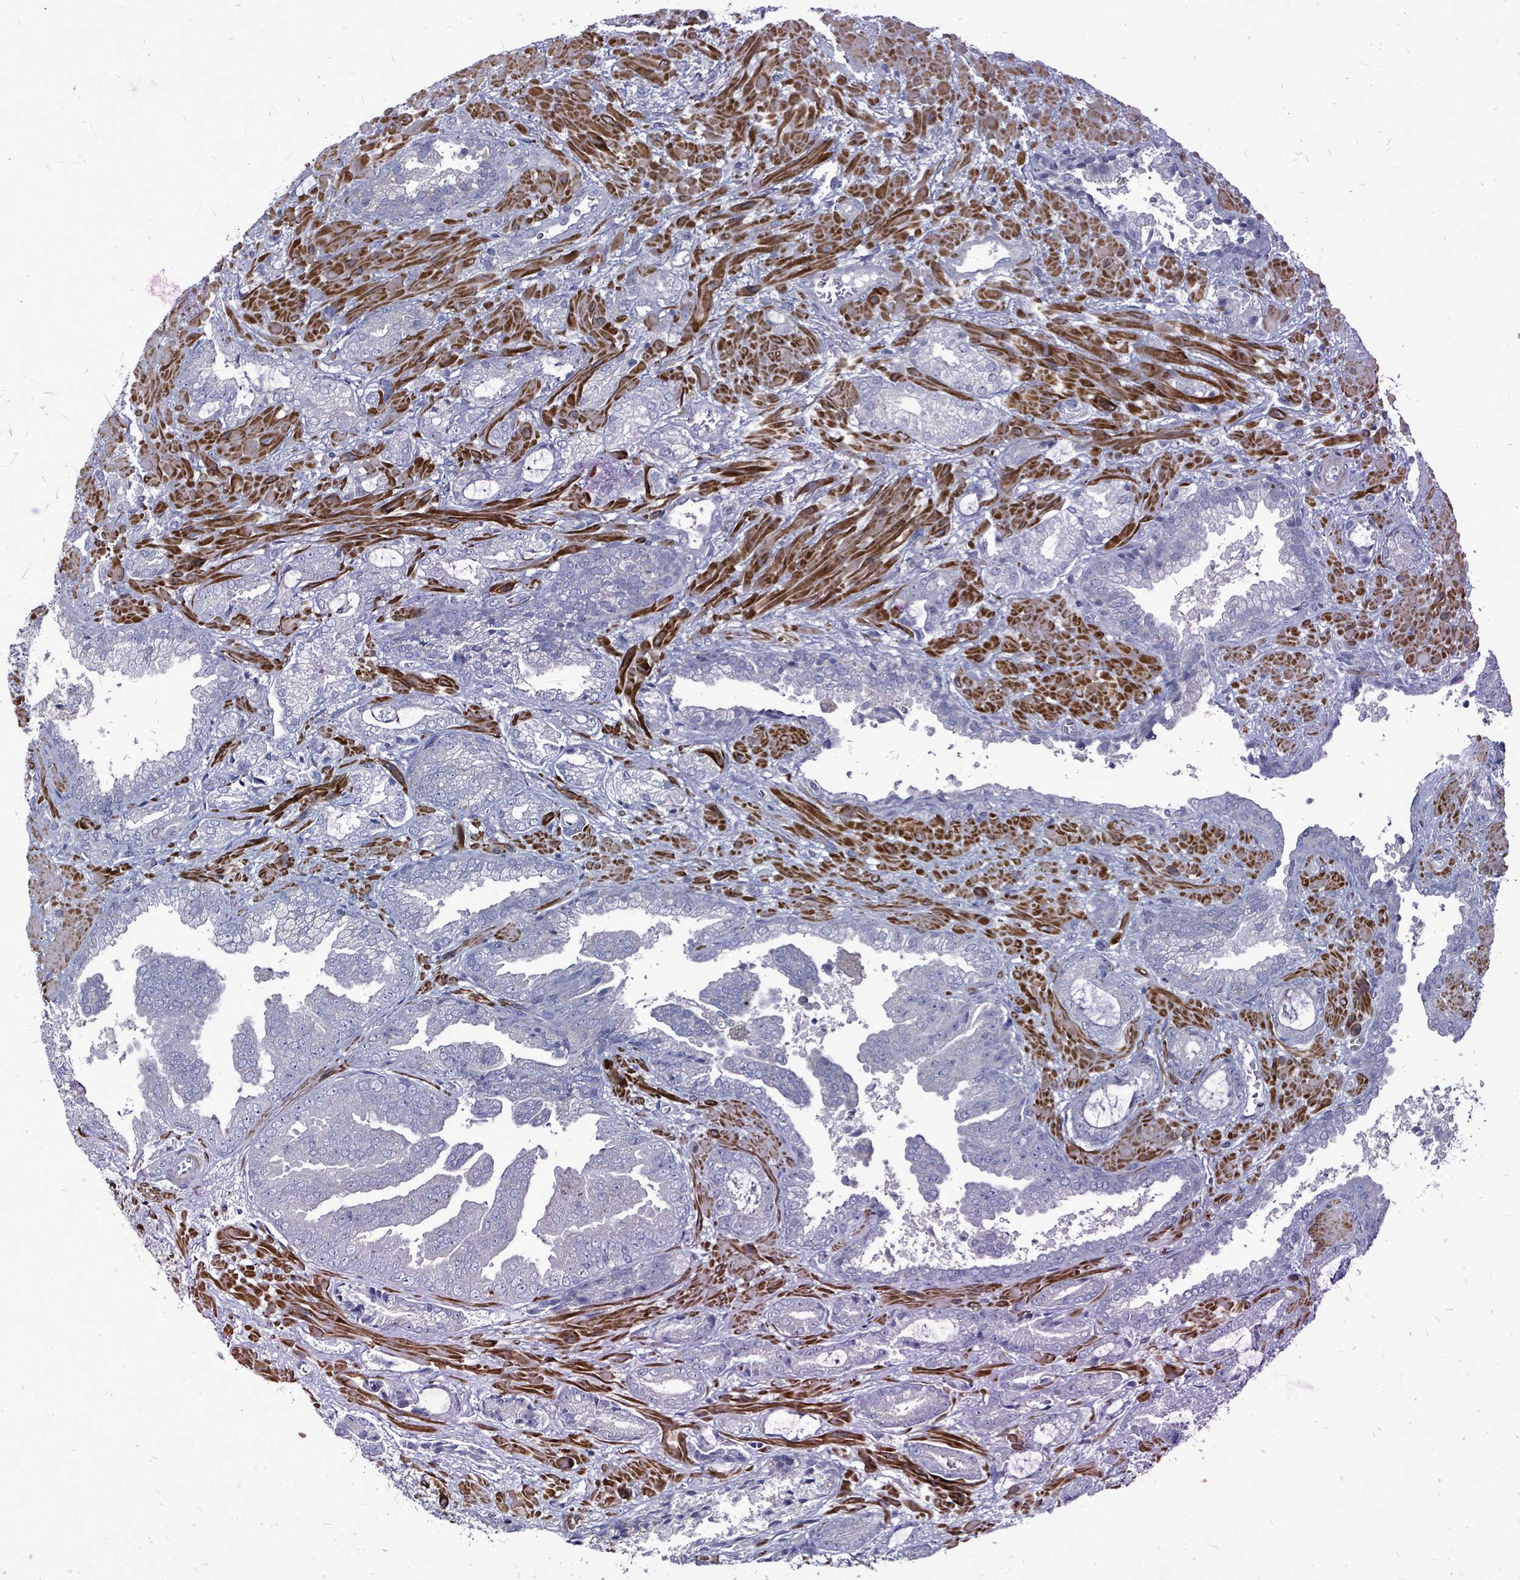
{"staining": {"intensity": "negative", "quantity": "none", "location": "none"}, "tissue": "prostate cancer", "cell_type": "Tumor cells", "image_type": "cancer", "snomed": [{"axis": "morphology", "description": "Adenocarcinoma, High grade"}, {"axis": "topography", "description": "Prostate"}], "caption": "Immunohistochemical staining of adenocarcinoma (high-grade) (prostate) displays no significant expression in tumor cells.", "gene": "ARGFX", "patient": {"sex": "male", "age": 68}}